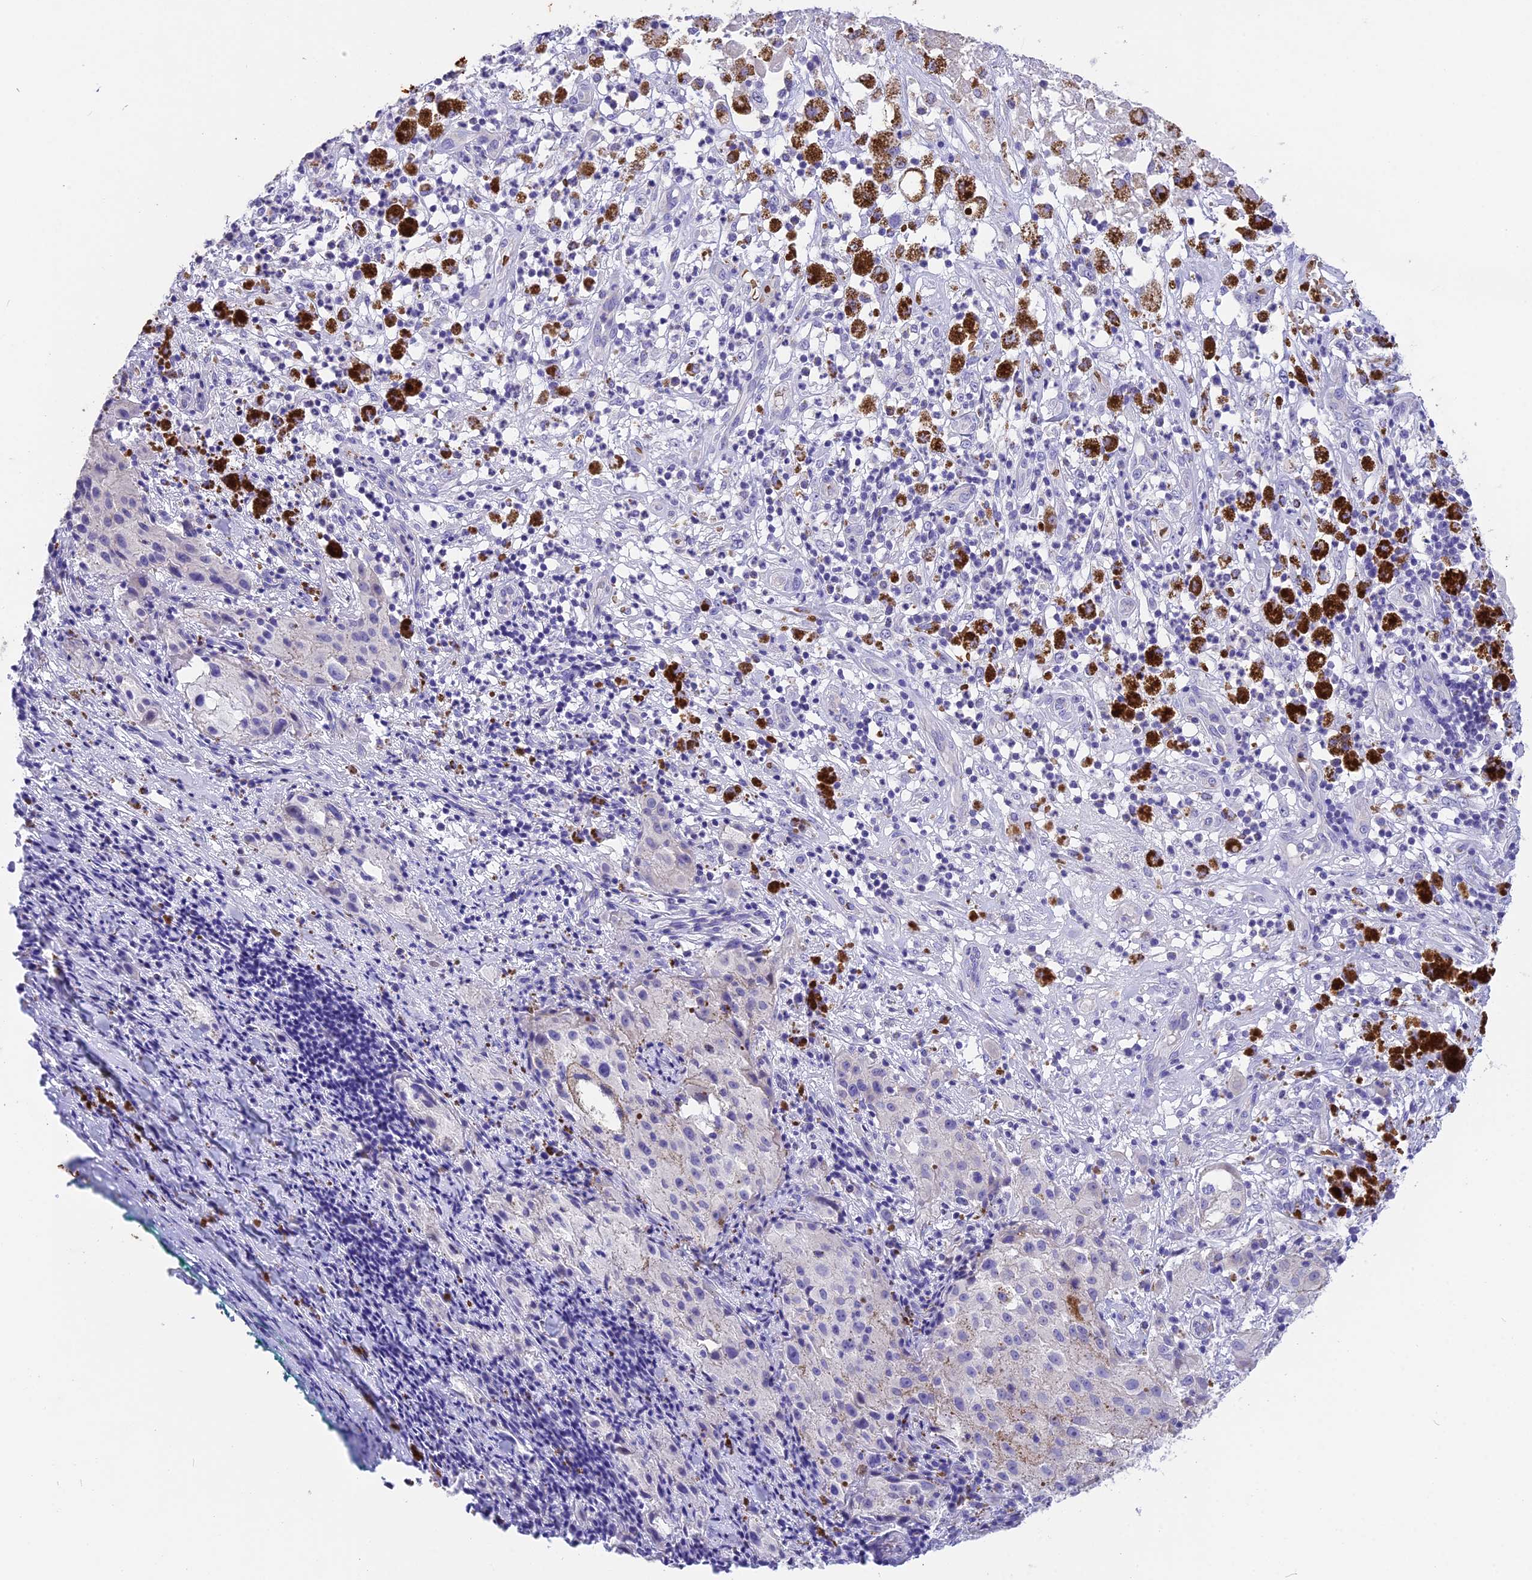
{"staining": {"intensity": "negative", "quantity": "none", "location": "none"}, "tissue": "melanoma", "cell_type": "Tumor cells", "image_type": "cancer", "snomed": [{"axis": "morphology", "description": "Necrosis, NOS"}, {"axis": "morphology", "description": "Malignant melanoma, NOS"}, {"axis": "topography", "description": "Skin"}], "caption": "Immunohistochemistry (IHC) photomicrograph of neoplastic tissue: melanoma stained with DAB (3,3'-diaminobenzidine) shows no significant protein positivity in tumor cells.", "gene": "TNNC2", "patient": {"sex": "female", "age": 87}}